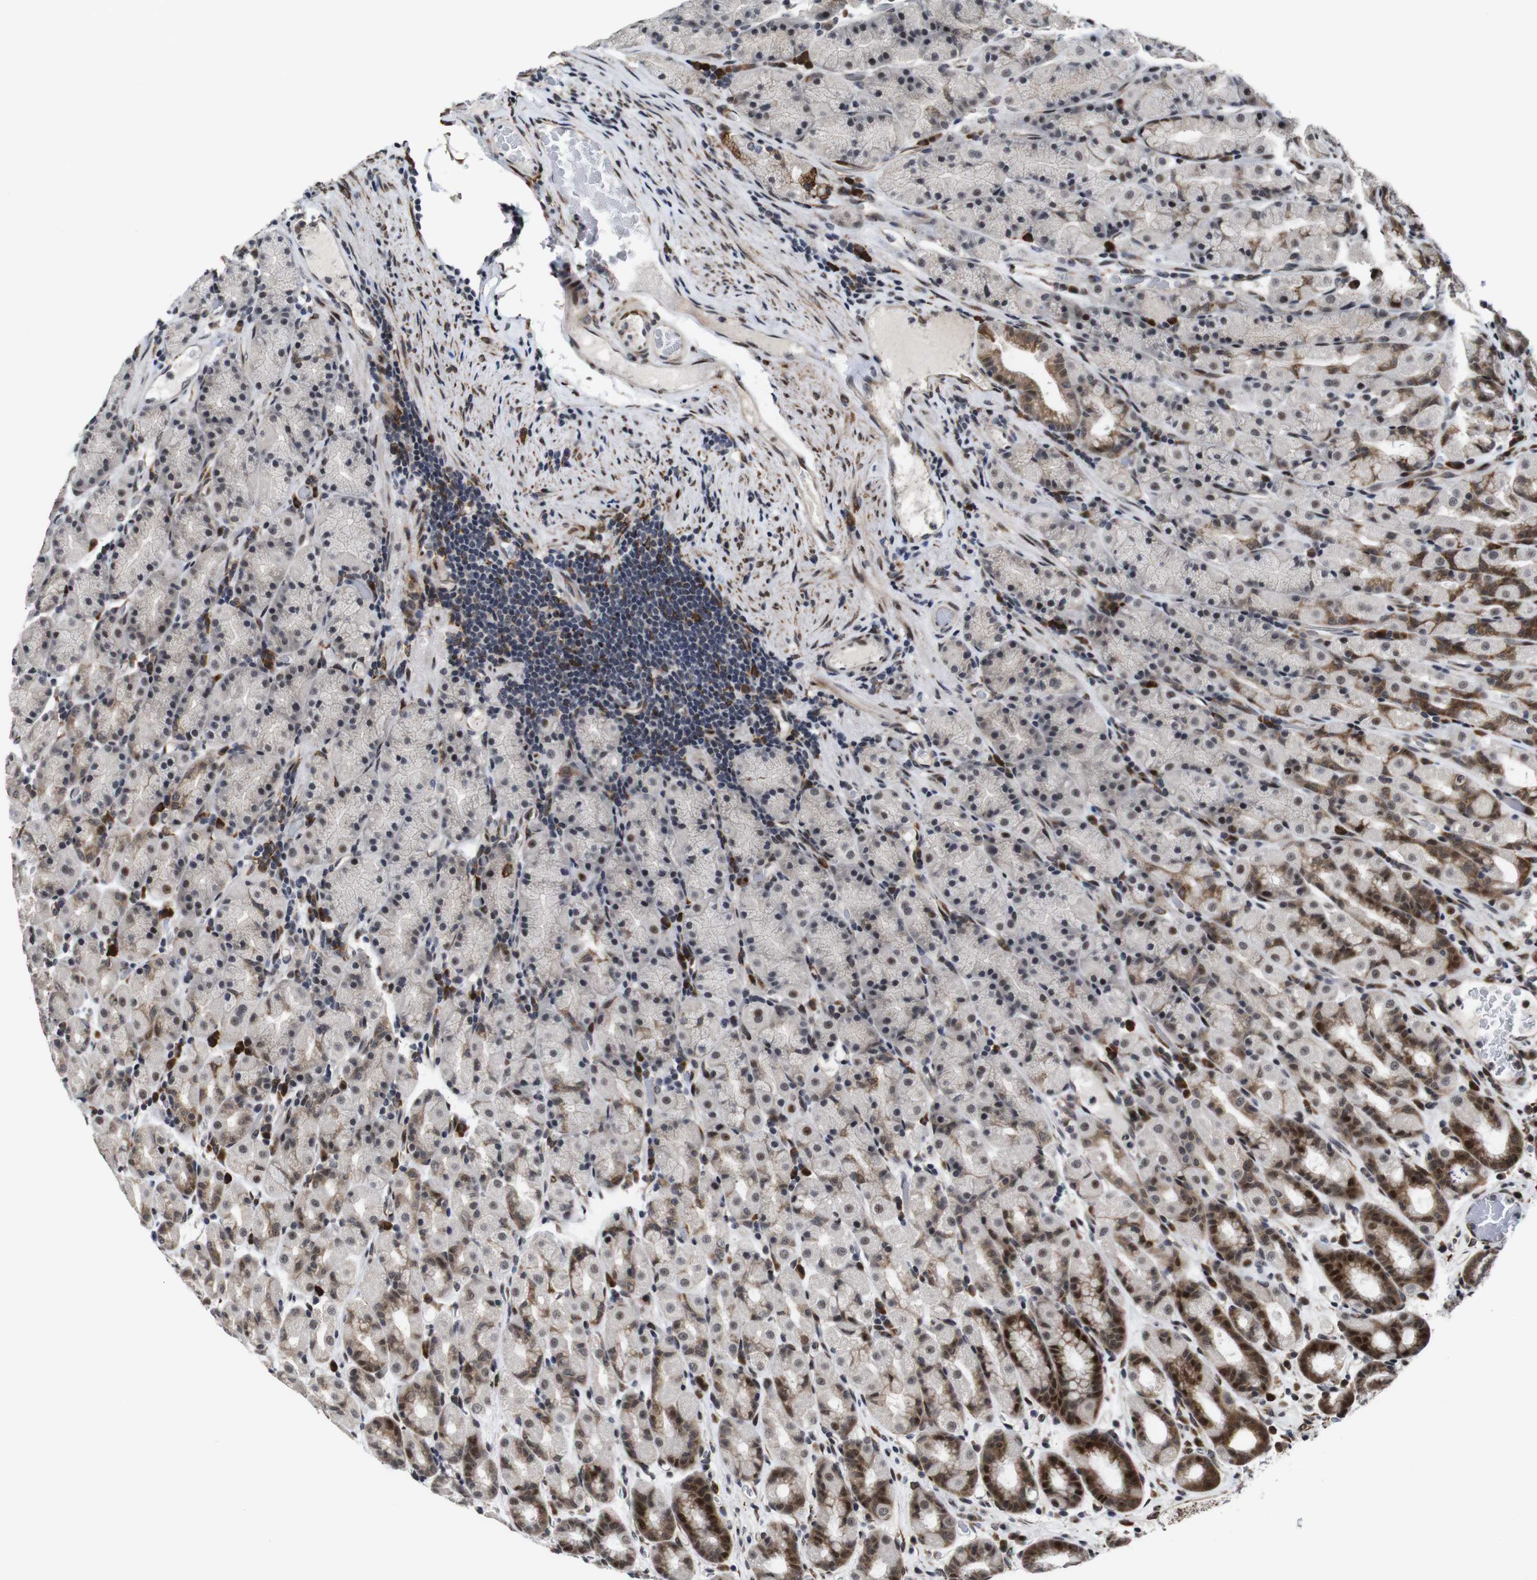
{"staining": {"intensity": "strong", "quantity": "<25%", "location": "cytoplasmic/membranous,nuclear"}, "tissue": "stomach", "cell_type": "Glandular cells", "image_type": "normal", "snomed": [{"axis": "morphology", "description": "Normal tissue, NOS"}, {"axis": "topography", "description": "Stomach, upper"}], "caption": "Protein expression analysis of normal stomach shows strong cytoplasmic/membranous,nuclear staining in about <25% of glandular cells.", "gene": "EIF4G1", "patient": {"sex": "male", "age": 68}}